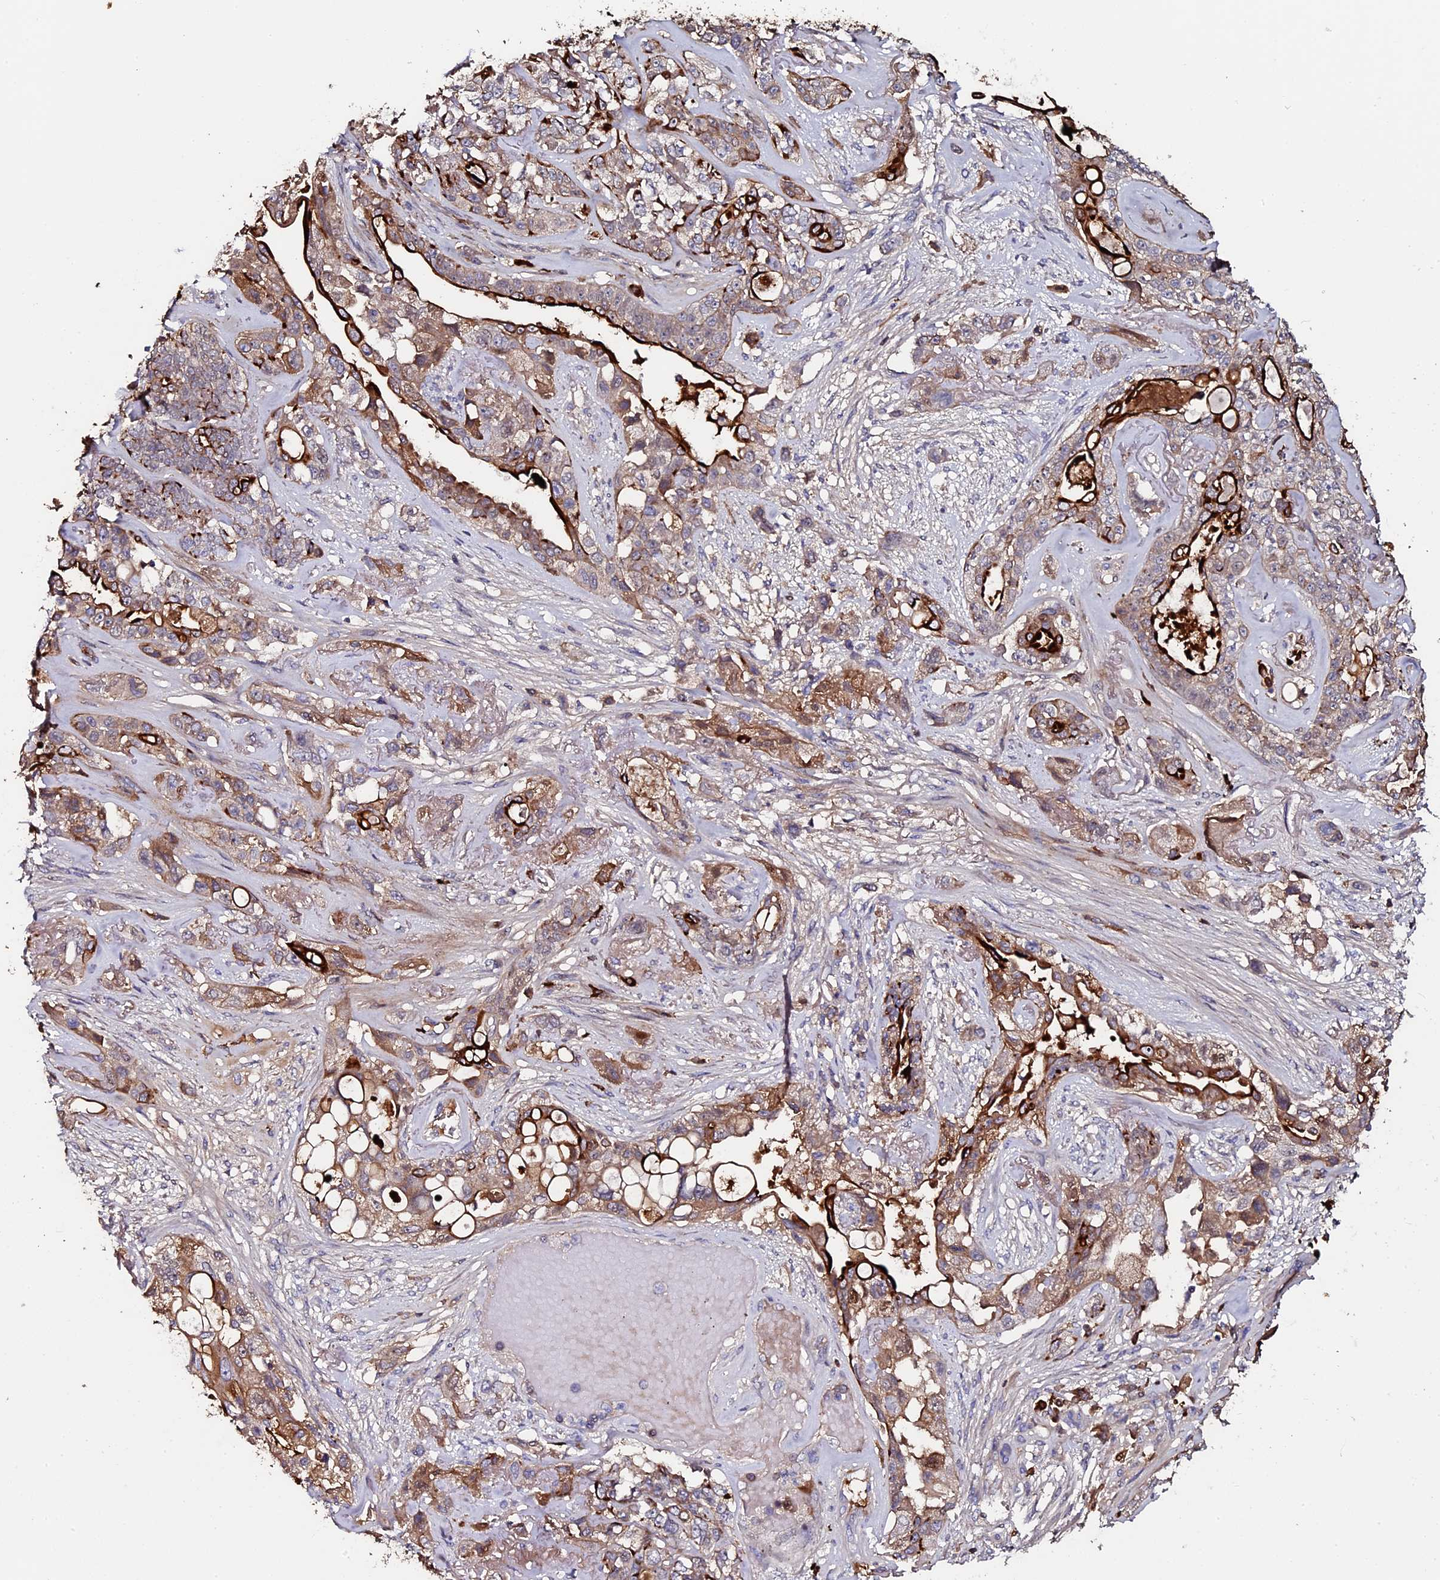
{"staining": {"intensity": "strong", "quantity": "25%-75%", "location": "cytoplasmic/membranous"}, "tissue": "lung cancer", "cell_type": "Tumor cells", "image_type": "cancer", "snomed": [{"axis": "morphology", "description": "Squamous cell carcinoma, NOS"}, {"axis": "topography", "description": "Lung"}], "caption": "Lung squamous cell carcinoma was stained to show a protein in brown. There is high levels of strong cytoplasmic/membranous expression in approximately 25%-75% of tumor cells.", "gene": "LYG2", "patient": {"sex": "female", "age": 70}}